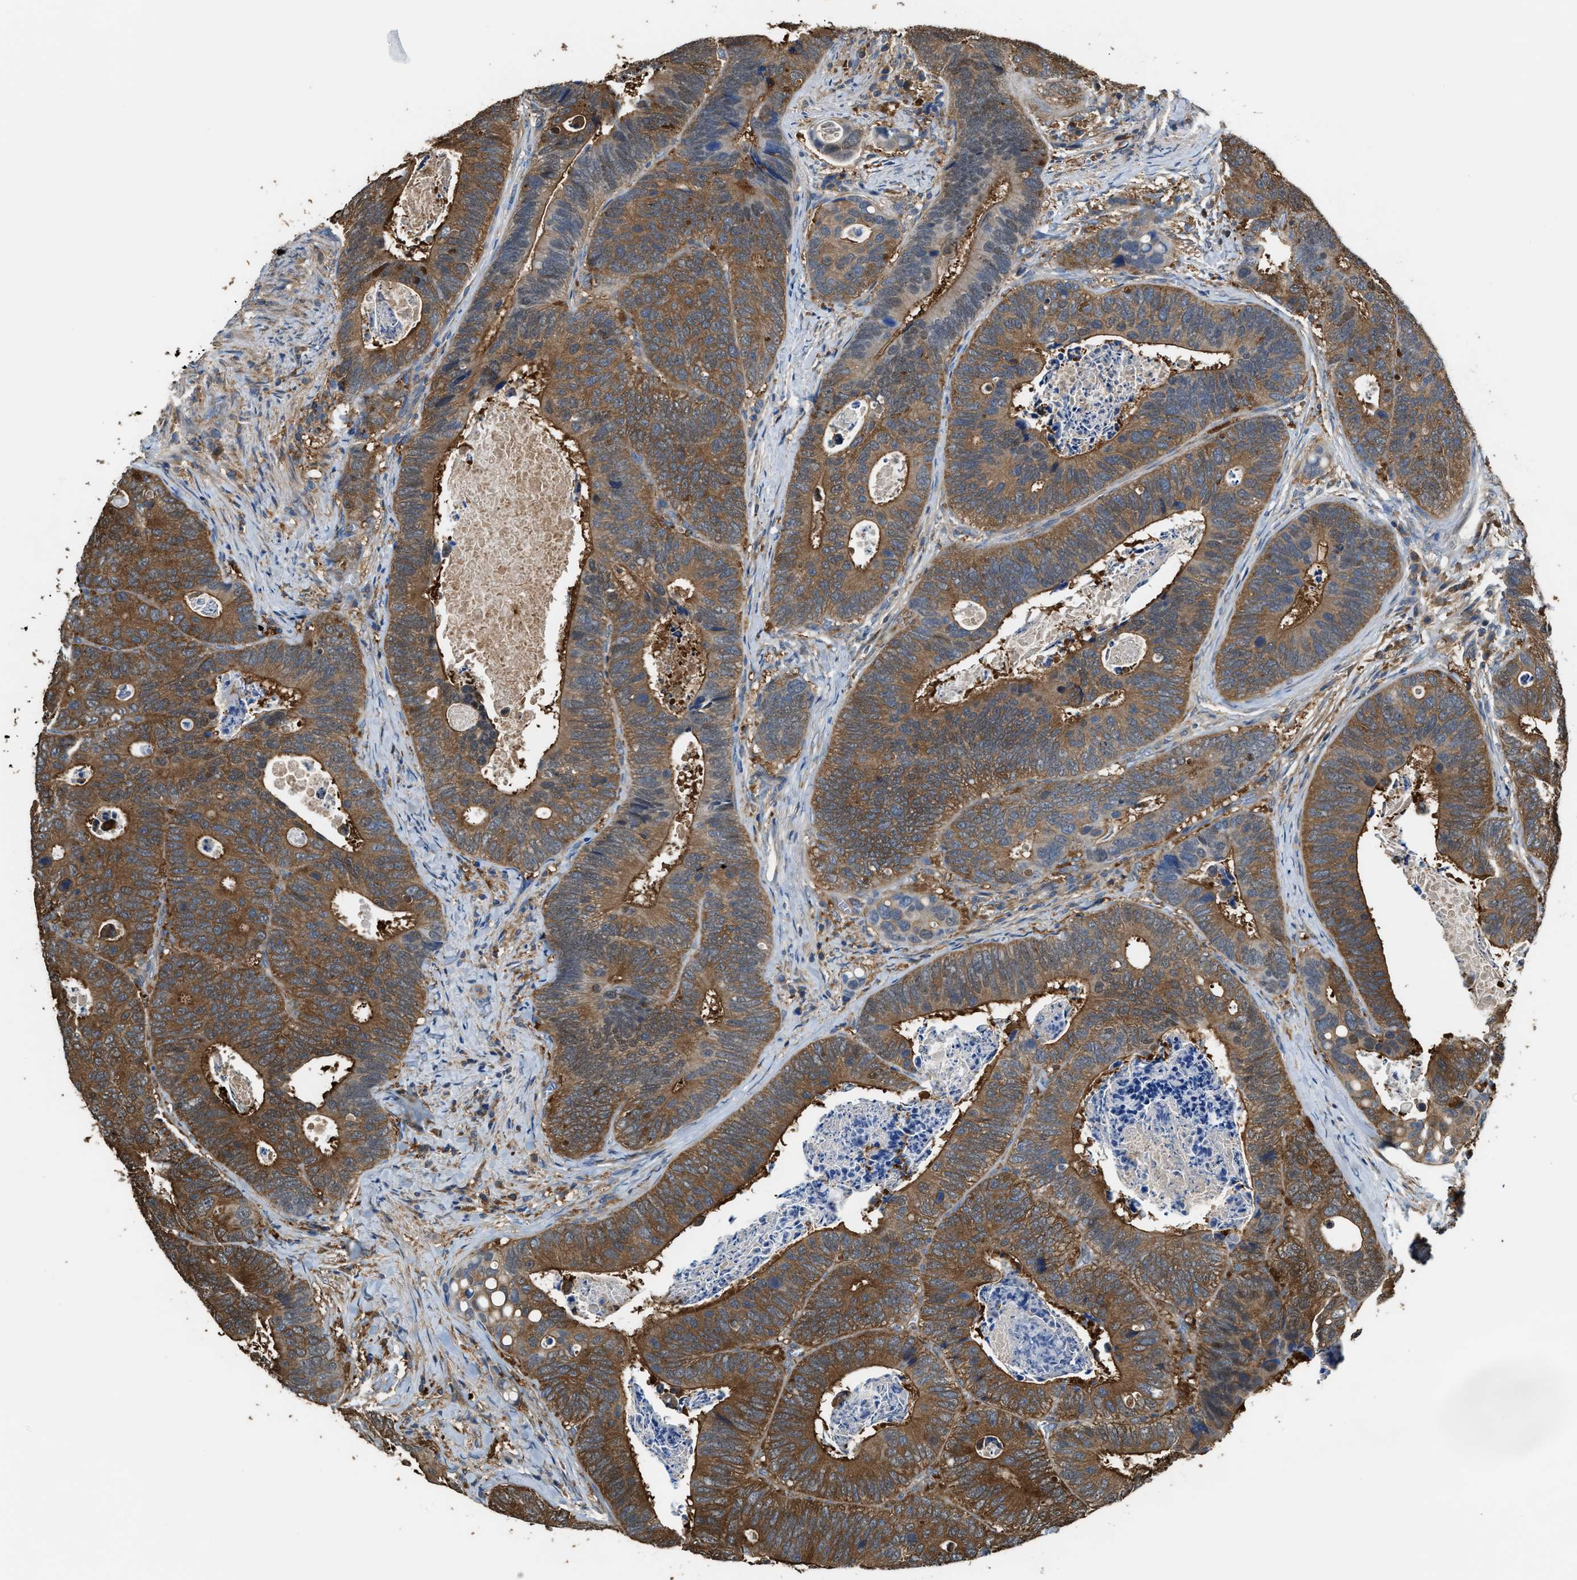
{"staining": {"intensity": "moderate", "quantity": ">75%", "location": "cytoplasmic/membranous"}, "tissue": "colorectal cancer", "cell_type": "Tumor cells", "image_type": "cancer", "snomed": [{"axis": "morphology", "description": "Inflammation, NOS"}, {"axis": "morphology", "description": "Adenocarcinoma, NOS"}, {"axis": "topography", "description": "Colon"}], "caption": "Immunohistochemical staining of human adenocarcinoma (colorectal) reveals medium levels of moderate cytoplasmic/membranous positivity in about >75% of tumor cells. (brown staining indicates protein expression, while blue staining denotes nuclei).", "gene": "ATIC", "patient": {"sex": "male", "age": 72}}